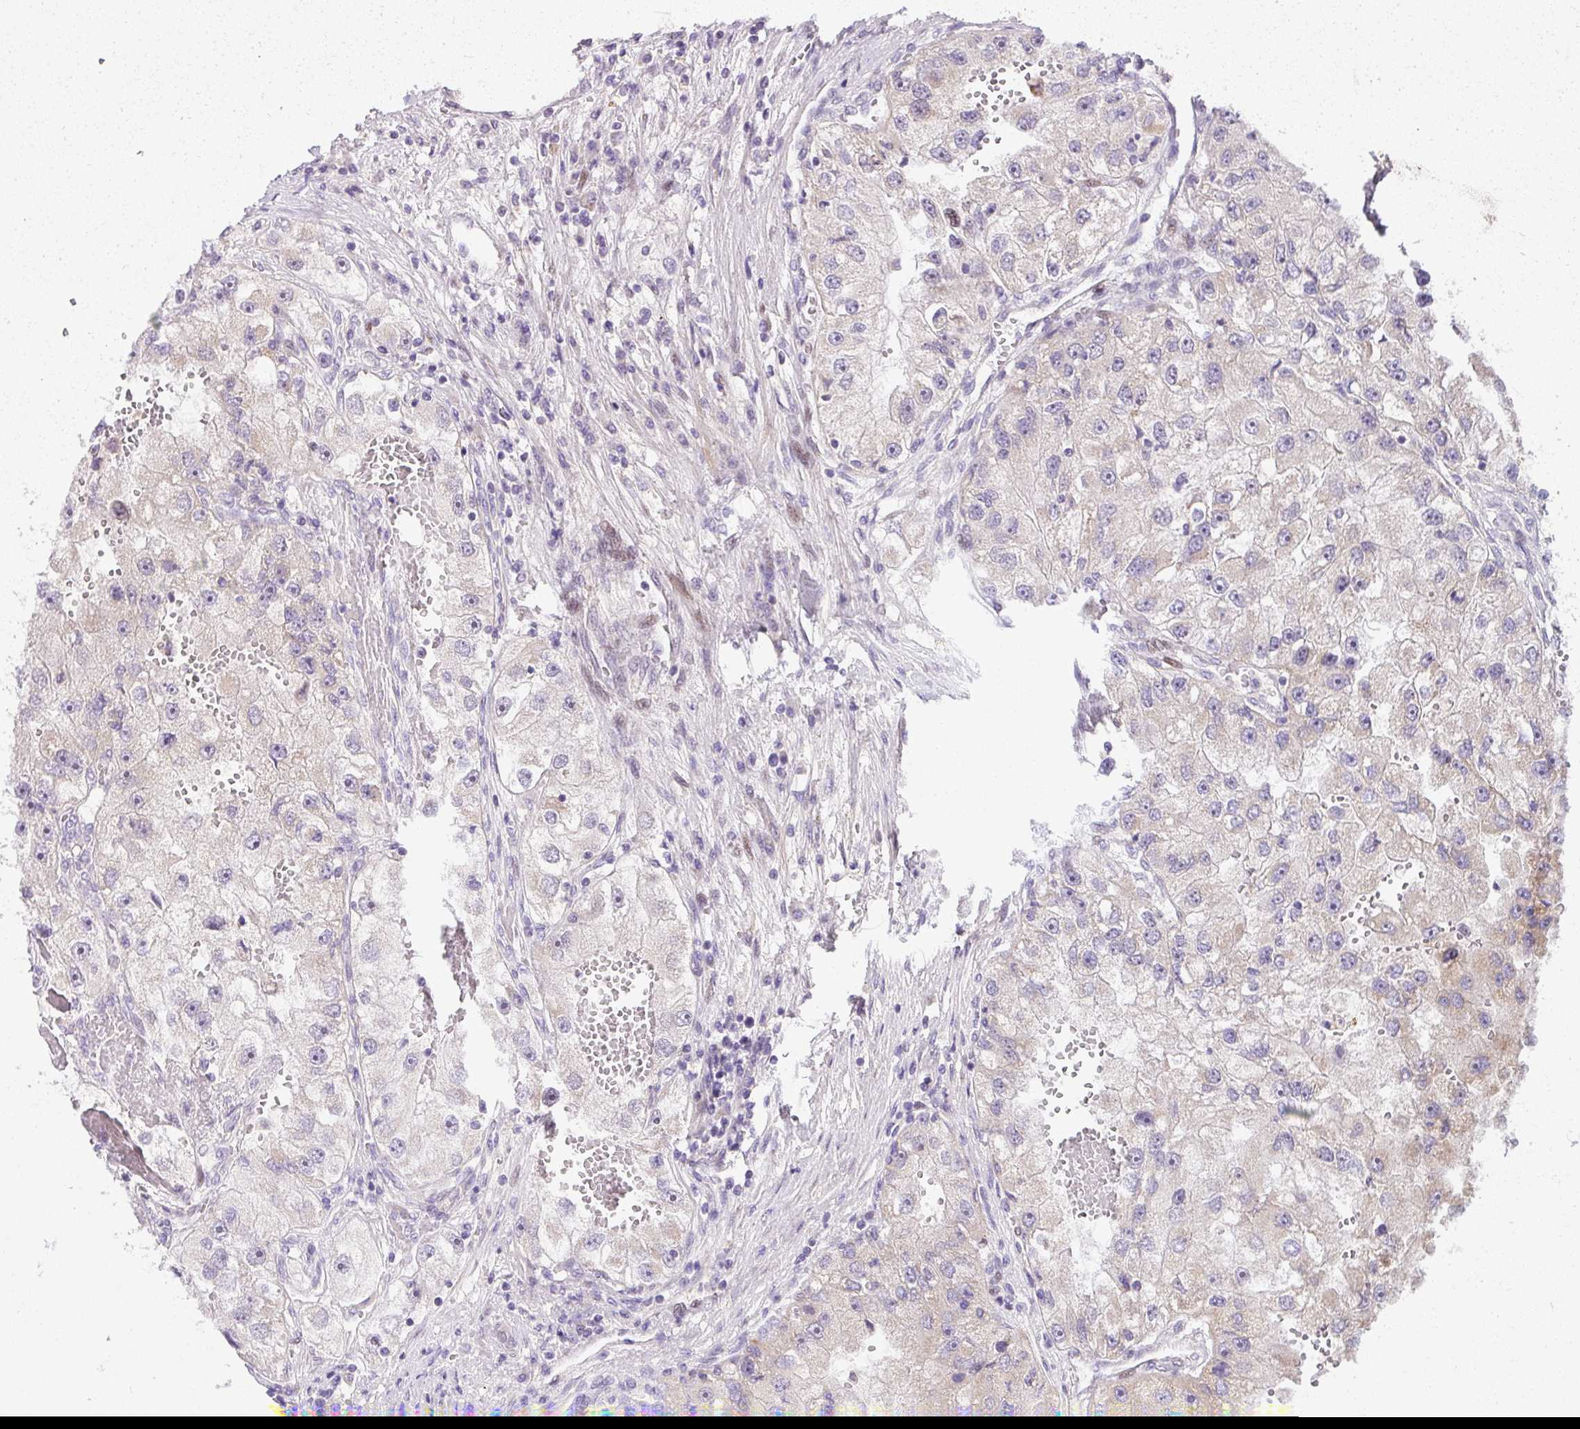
{"staining": {"intensity": "weak", "quantity": "<25%", "location": "cytoplasmic/membranous"}, "tissue": "renal cancer", "cell_type": "Tumor cells", "image_type": "cancer", "snomed": [{"axis": "morphology", "description": "Adenocarcinoma, NOS"}, {"axis": "topography", "description": "Kidney"}], "caption": "Renal adenocarcinoma was stained to show a protein in brown. There is no significant positivity in tumor cells.", "gene": "SARS2", "patient": {"sex": "male", "age": 63}}